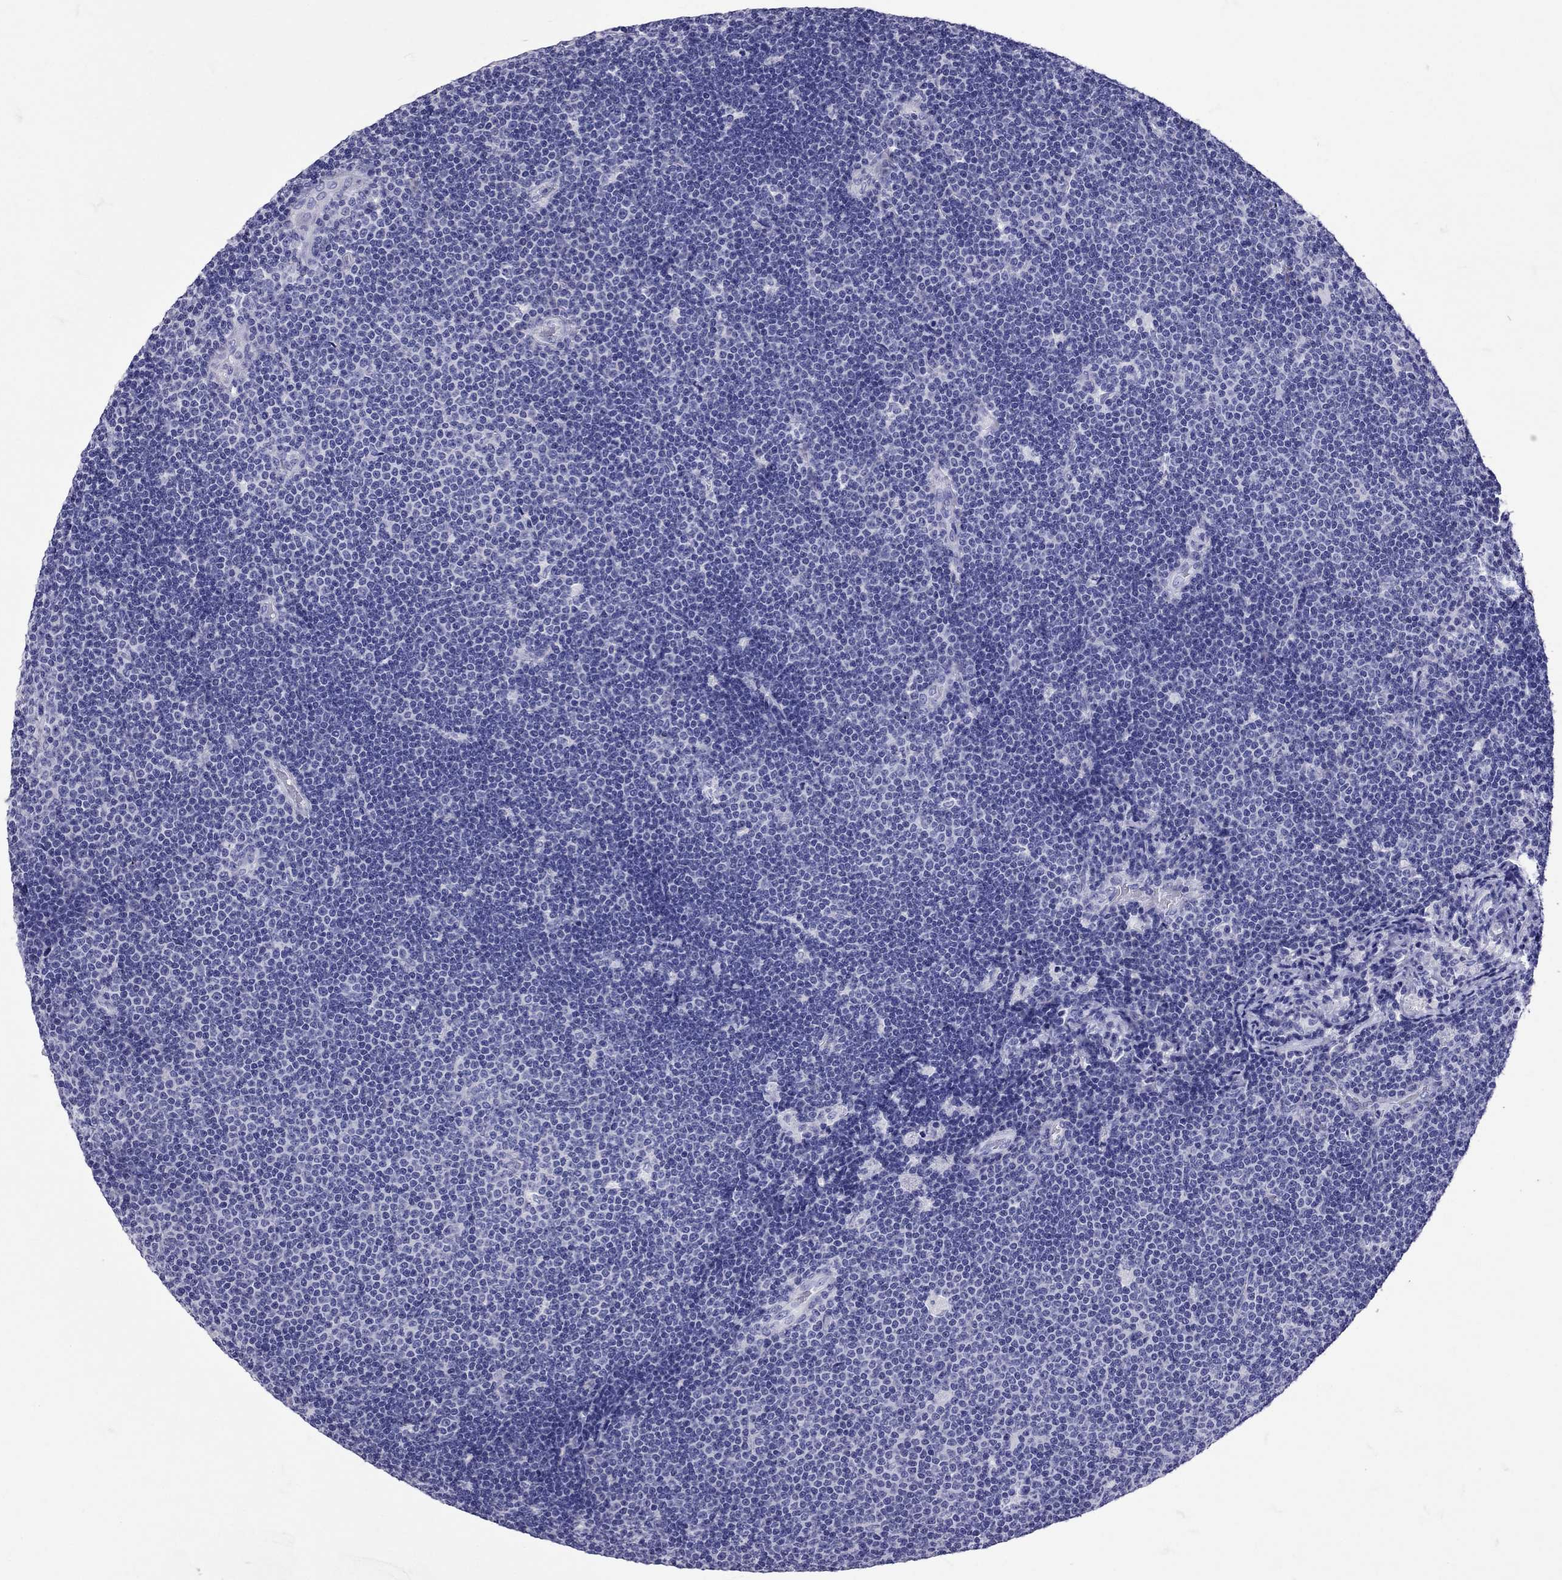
{"staining": {"intensity": "negative", "quantity": "none", "location": "none"}, "tissue": "lymphoma", "cell_type": "Tumor cells", "image_type": "cancer", "snomed": [{"axis": "morphology", "description": "Malignant lymphoma, non-Hodgkin's type, Low grade"}, {"axis": "topography", "description": "Brain"}], "caption": "Lymphoma was stained to show a protein in brown. There is no significant expression in tumor cells. Brightfield microscopy of immunohistochemistry stained with DAB (brown) and hematoxylin (blue), captured at high magnification.", "gene": "TBR1", "patient": {"sex": "female", "age": 66}}